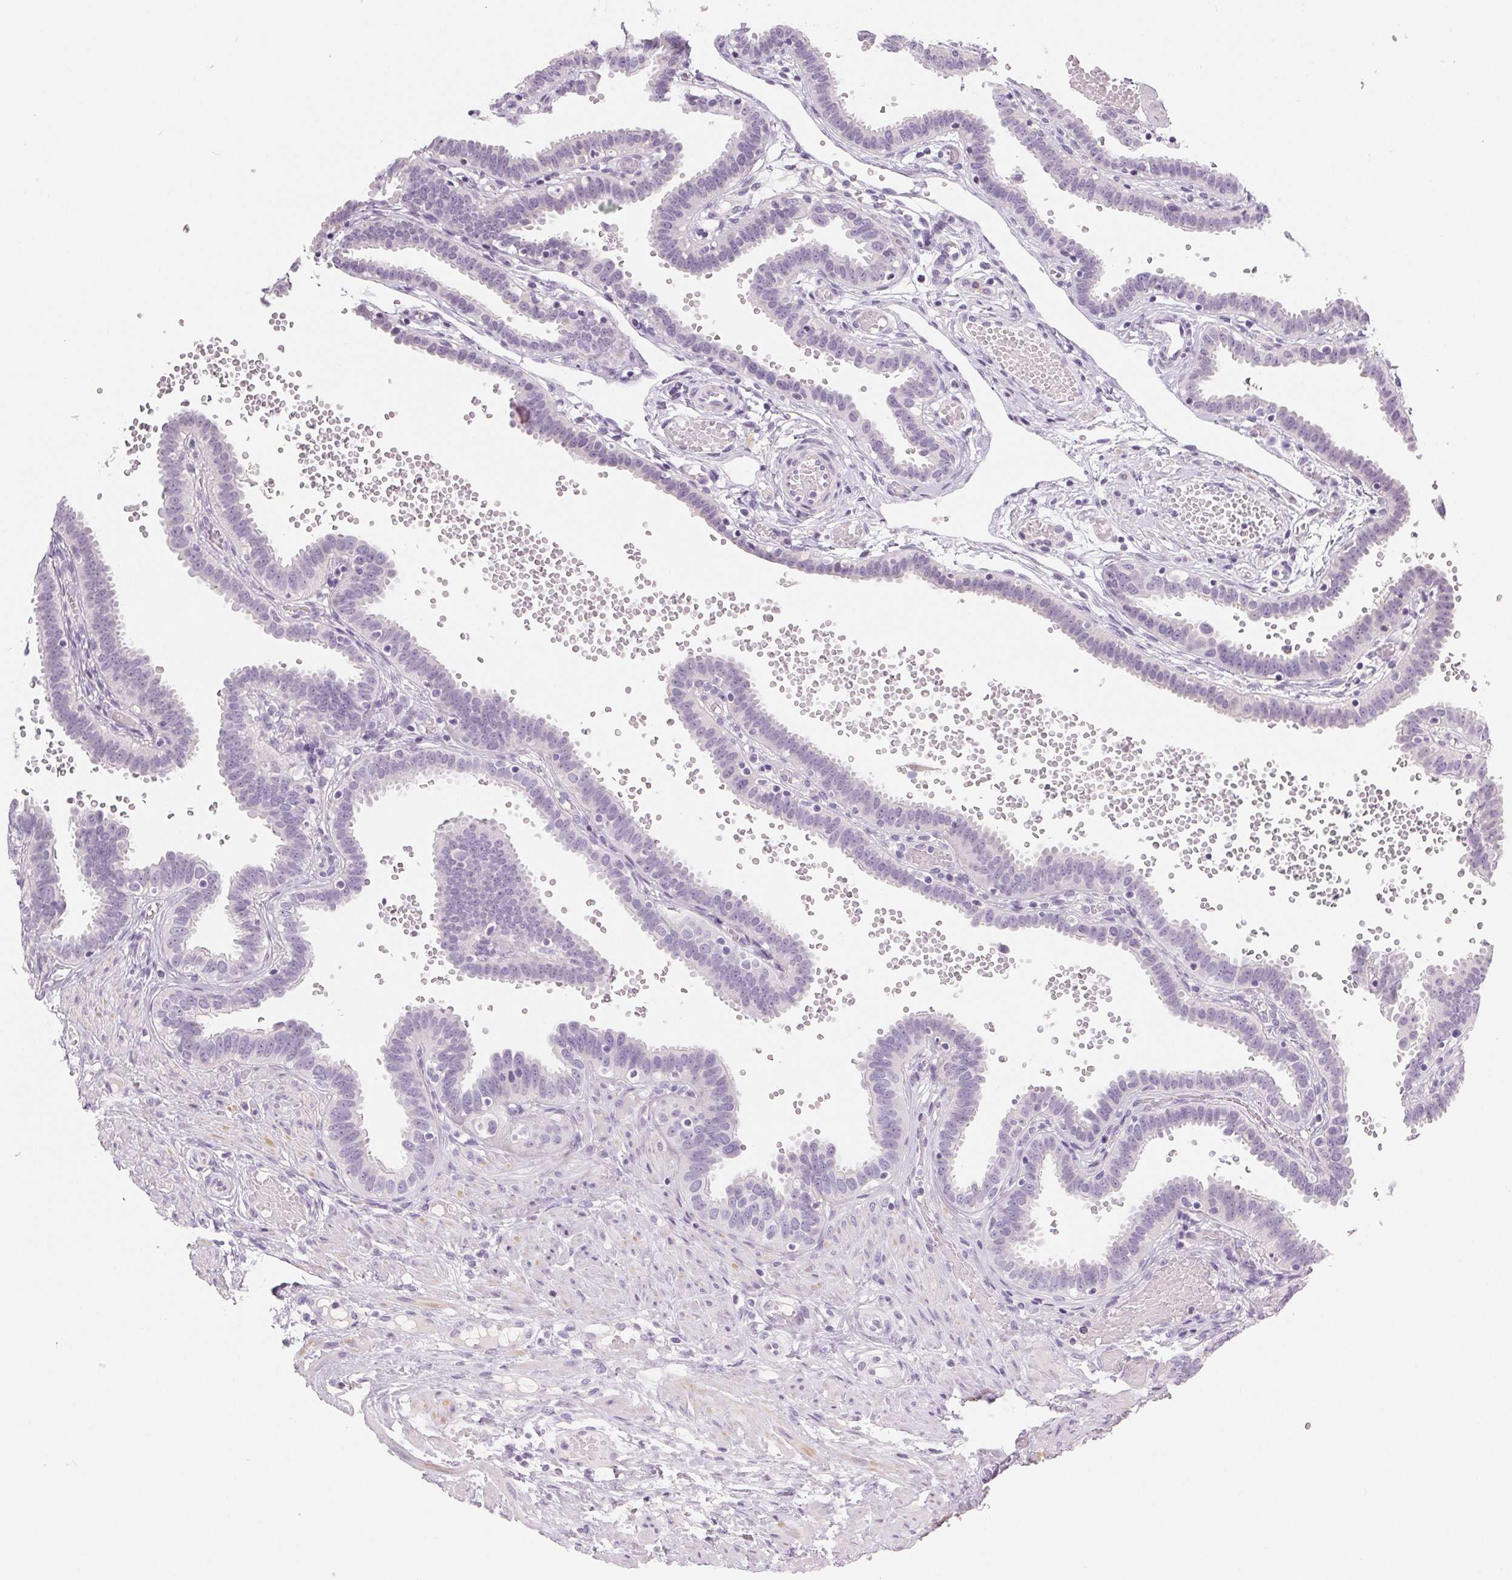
{"staining": {"intensity": "negative", "quantity": "none", "location": "none"}, "tissue": "fallopian tube", "cell_type": "Glandular cells", "image_type": "normal", "snomed": [{"axis": "morphology", "description": "Normal tissue, NOS"}, {"axis": "topography", "description": "Fallopian tube"}], "caption": "Histopathology image shows no significant protein expression in glandular cells of benign fallopian tube. (DAB (3,3'-diaminobenzidine) immunohistochemistry visualized using brightfield microscopy, high magnification).", "gene": "MIOX", "patient": {"sex": "female", "age": 37}}